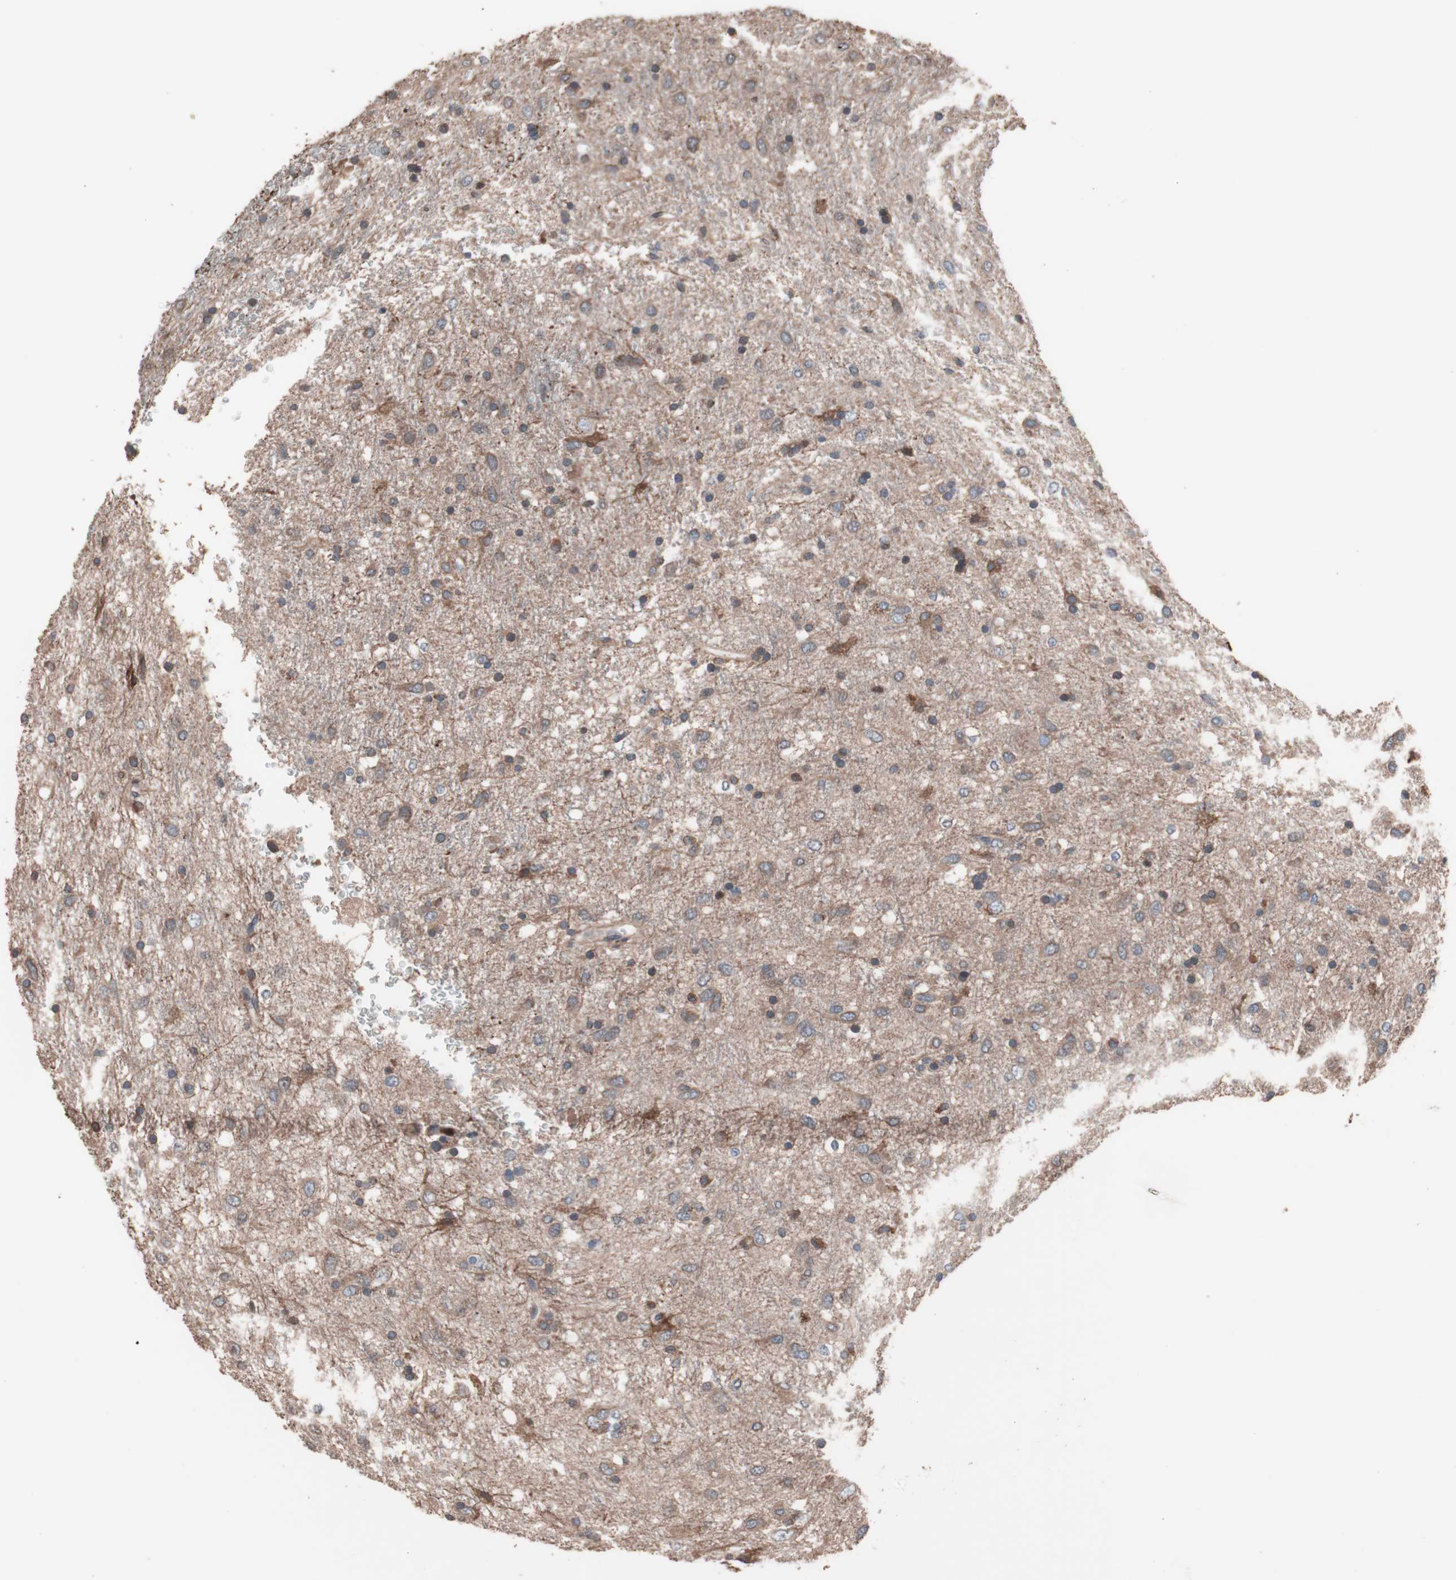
{"staining": {"intensity": "moderate", "quantity": "25%-75%", "location": "cytoplasmic/membranous"}, "tissue": "glioma", "cell_type": "Tumor cells", "image_type": "cancer", "snomed": [{"axis": "morphology", "description": "Glioma, malignant, Low grade"}, {"axis": "topography", "description": "Brain"}], "caption": "High-magnification brightfield microscopy of malignant low-grade glioma stained with DAB (3,3'-diaminobenzidine) (brown) and counterstained with hematoxylin (blue). tumor cells exhibit moderate cytoplasmic/membranous positivity is seen in approximately25%-75% of cells. Nuclei are stained in blue.", "gene": "ATG7", "patient": {"sex": "male", "age": 77}}